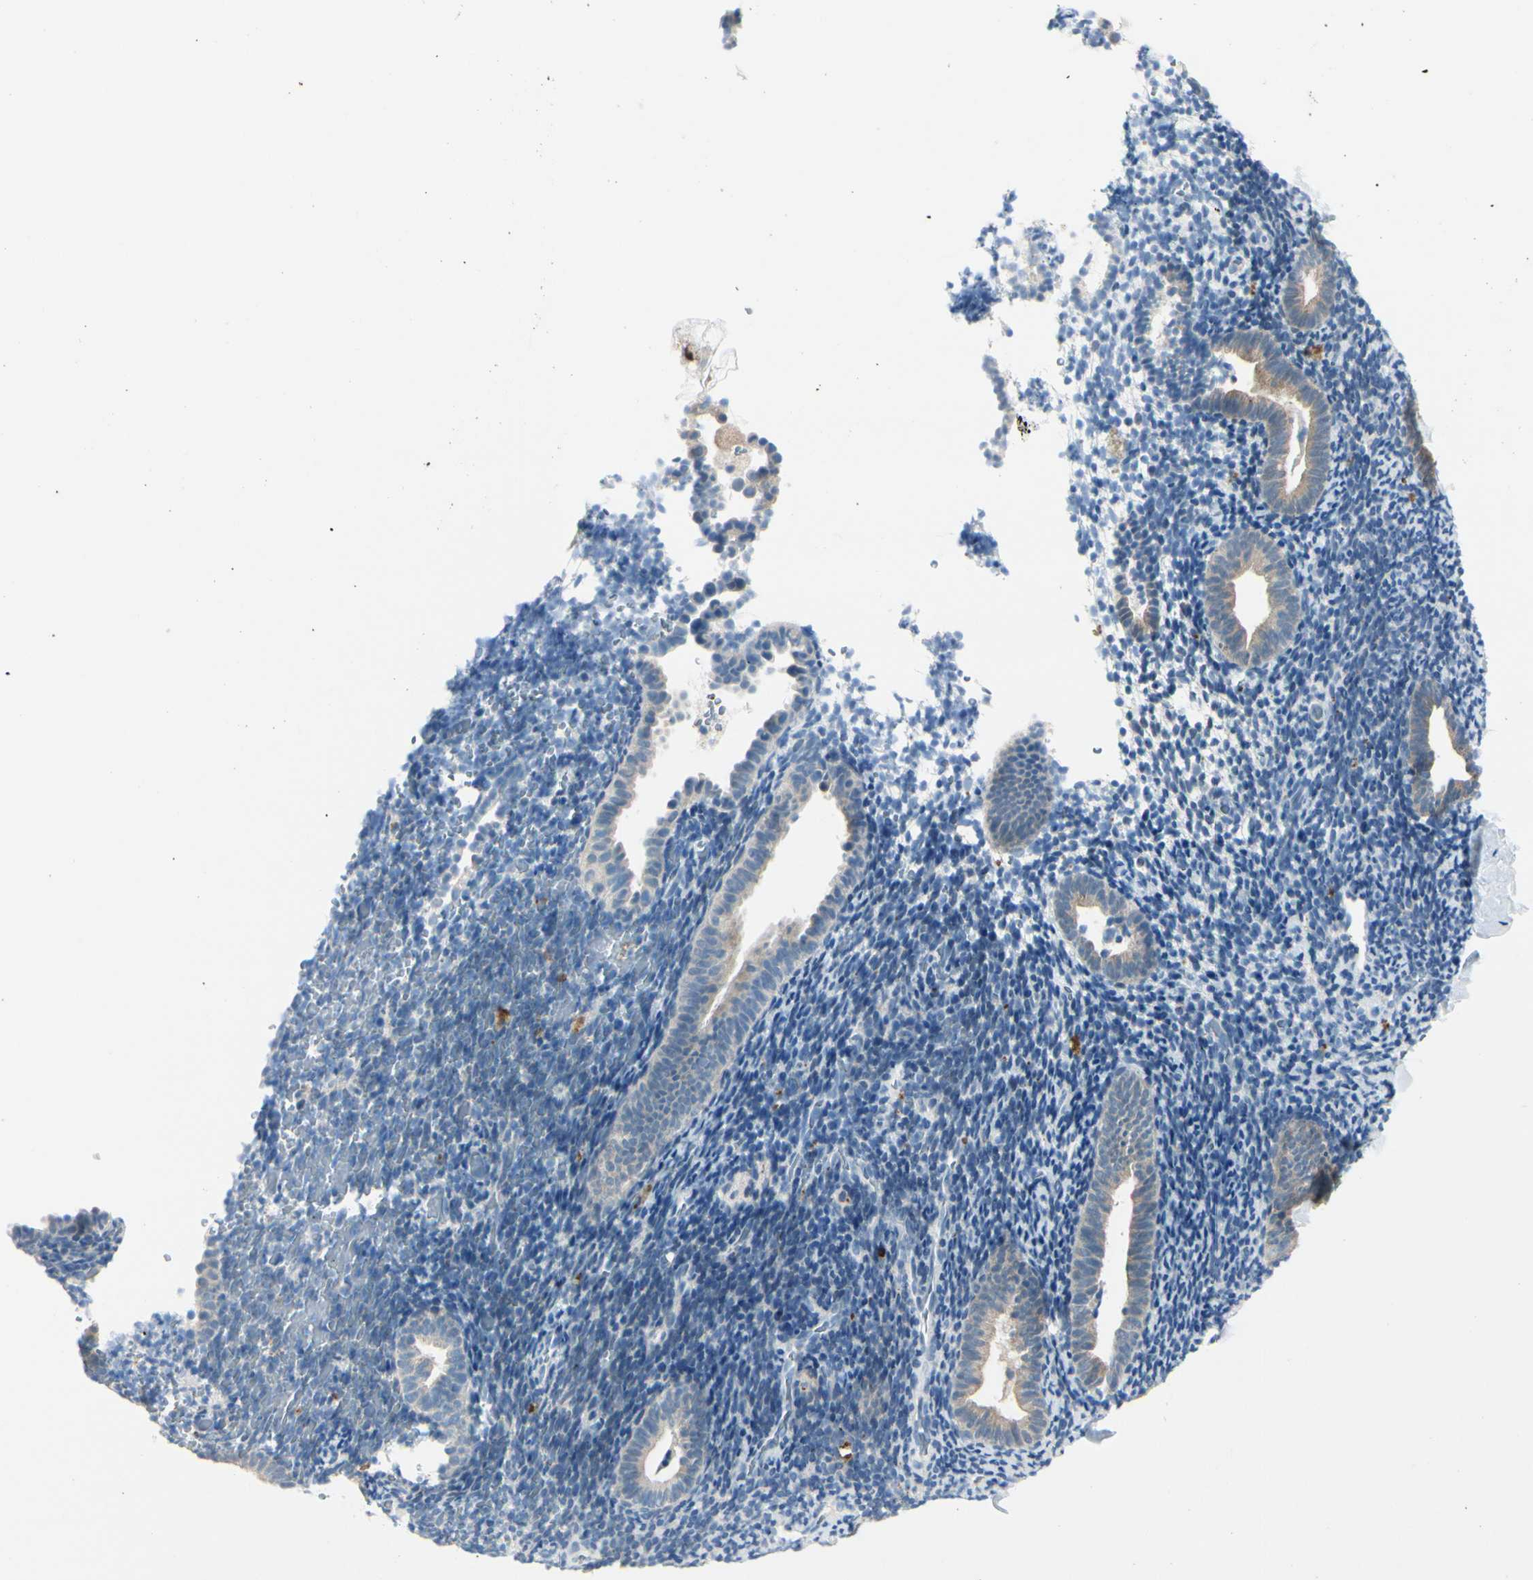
{"staining": {"intensity": "negative", "quantity": "none", "location": "none"}, "tissue": "endometrium", "cell_type": "Cells in endometrial stroma", "image_type": "normal", "snomed": [{"axis": "morphology", "description": "Normal tissue, NOS"}, {"axis": "topography", "description": "Endometrium"}], "caption": "The immunohistochemistry micrograph has no significant staining in cells in endometrial stroma of endometrium. (Immunohistochemistry (ihc), brightfield microscopy, high magnification).", "gene": "PEBP1", "patient": {"sex": "female", "age": 51}}